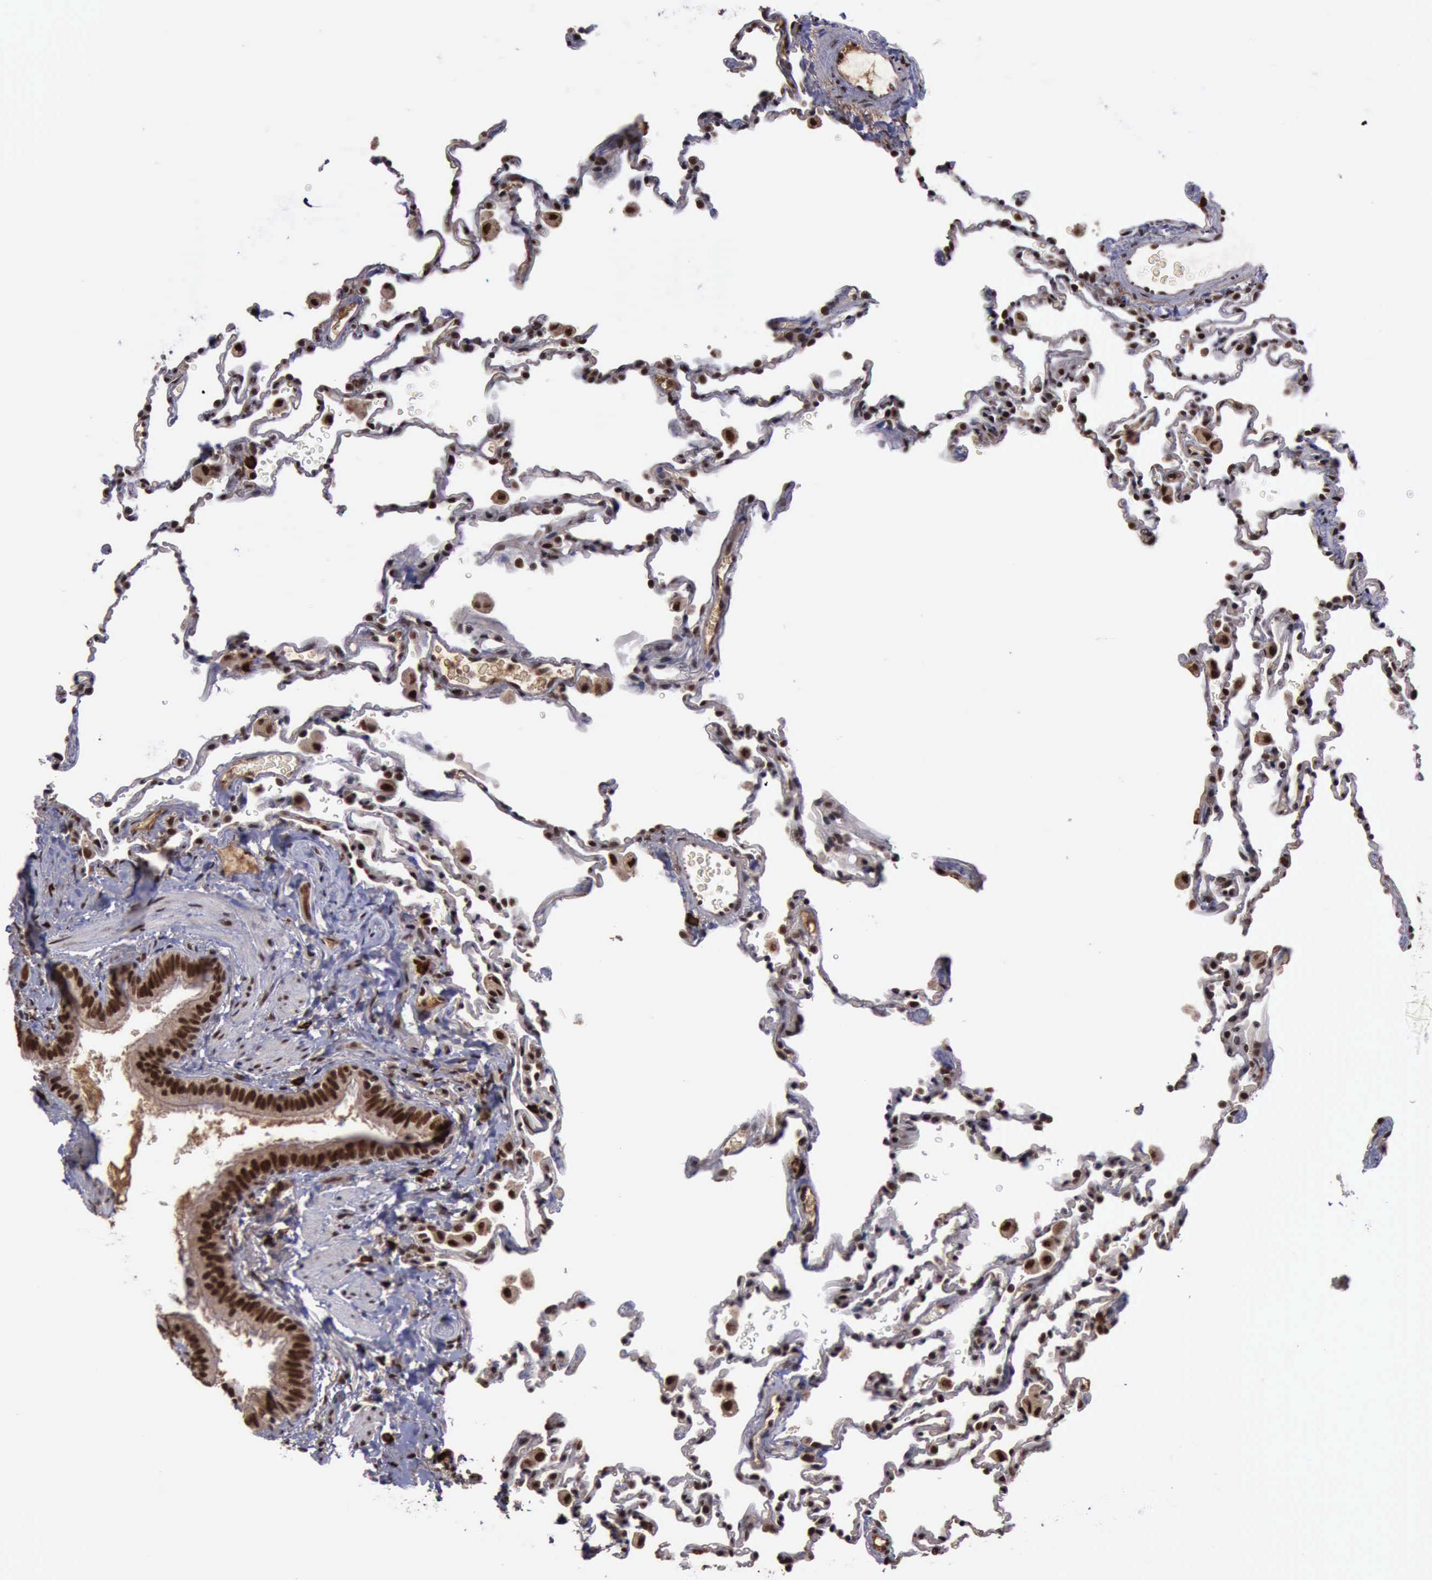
{"staining": {"intensity": "strong", "quantity": ">75%", "location": "cytoplasmic/membranous,nuclear"}, "tissue": "lung", "cell_type": "Alveolar cells", "image_type": "normal", "snomed": [{"axis": "morphology", "description": "Normal tissue, NOS"}, {"axis": "topography", "description": "Lung"}], "caption": "Approximately >75% of alveolar cells in normal lung display strong cytoplasmic/membranous,nuclear protein positivity as visualized by brown immunohistochemical staining.", "gene": "TRMT2A", "patient": {"sex": "male", "age": 59}}